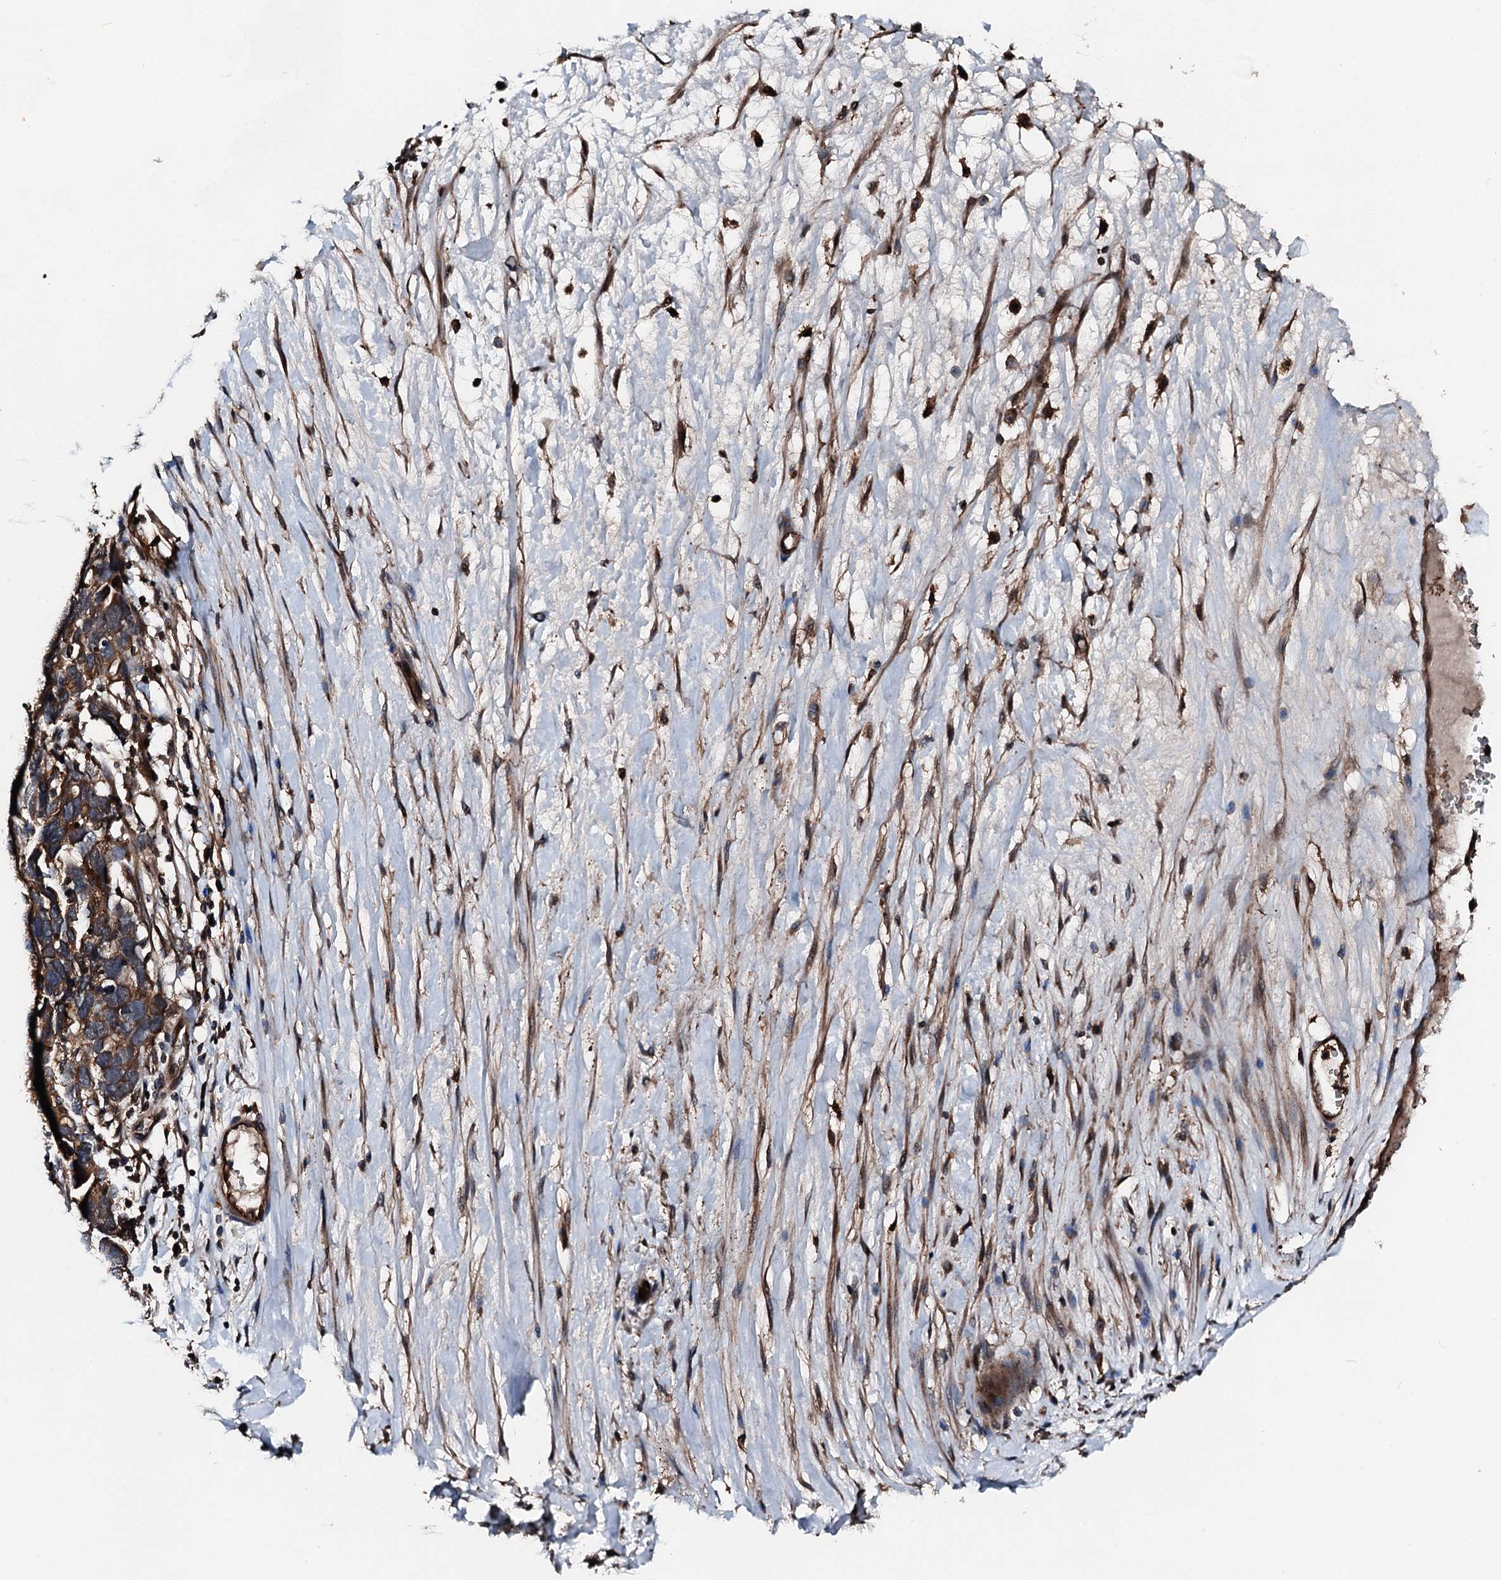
{"staining": {"intensity": "moderate", "quantity": ">75%", "location": "cytoplasmic/membranous"}, "tissue": "ovarian cancer", "cell_type": "Tumor cells", "image_type": "cancer", "snomed": [{"axis": "morphology", "description": "Cystadenocarcinoma, serous, NOS"}, {"axis": "topography", "description": "Ovary"}], "caption": "About >75% of tumor cells in human ovarian cancer (serous cystadenocarcinoma) show moderate cytoplasmic/membranous protein staining as visualized by brown immunohistochemical staining.", "gene": "FGD4", "patient": {"sex": "female", "age": 54}}